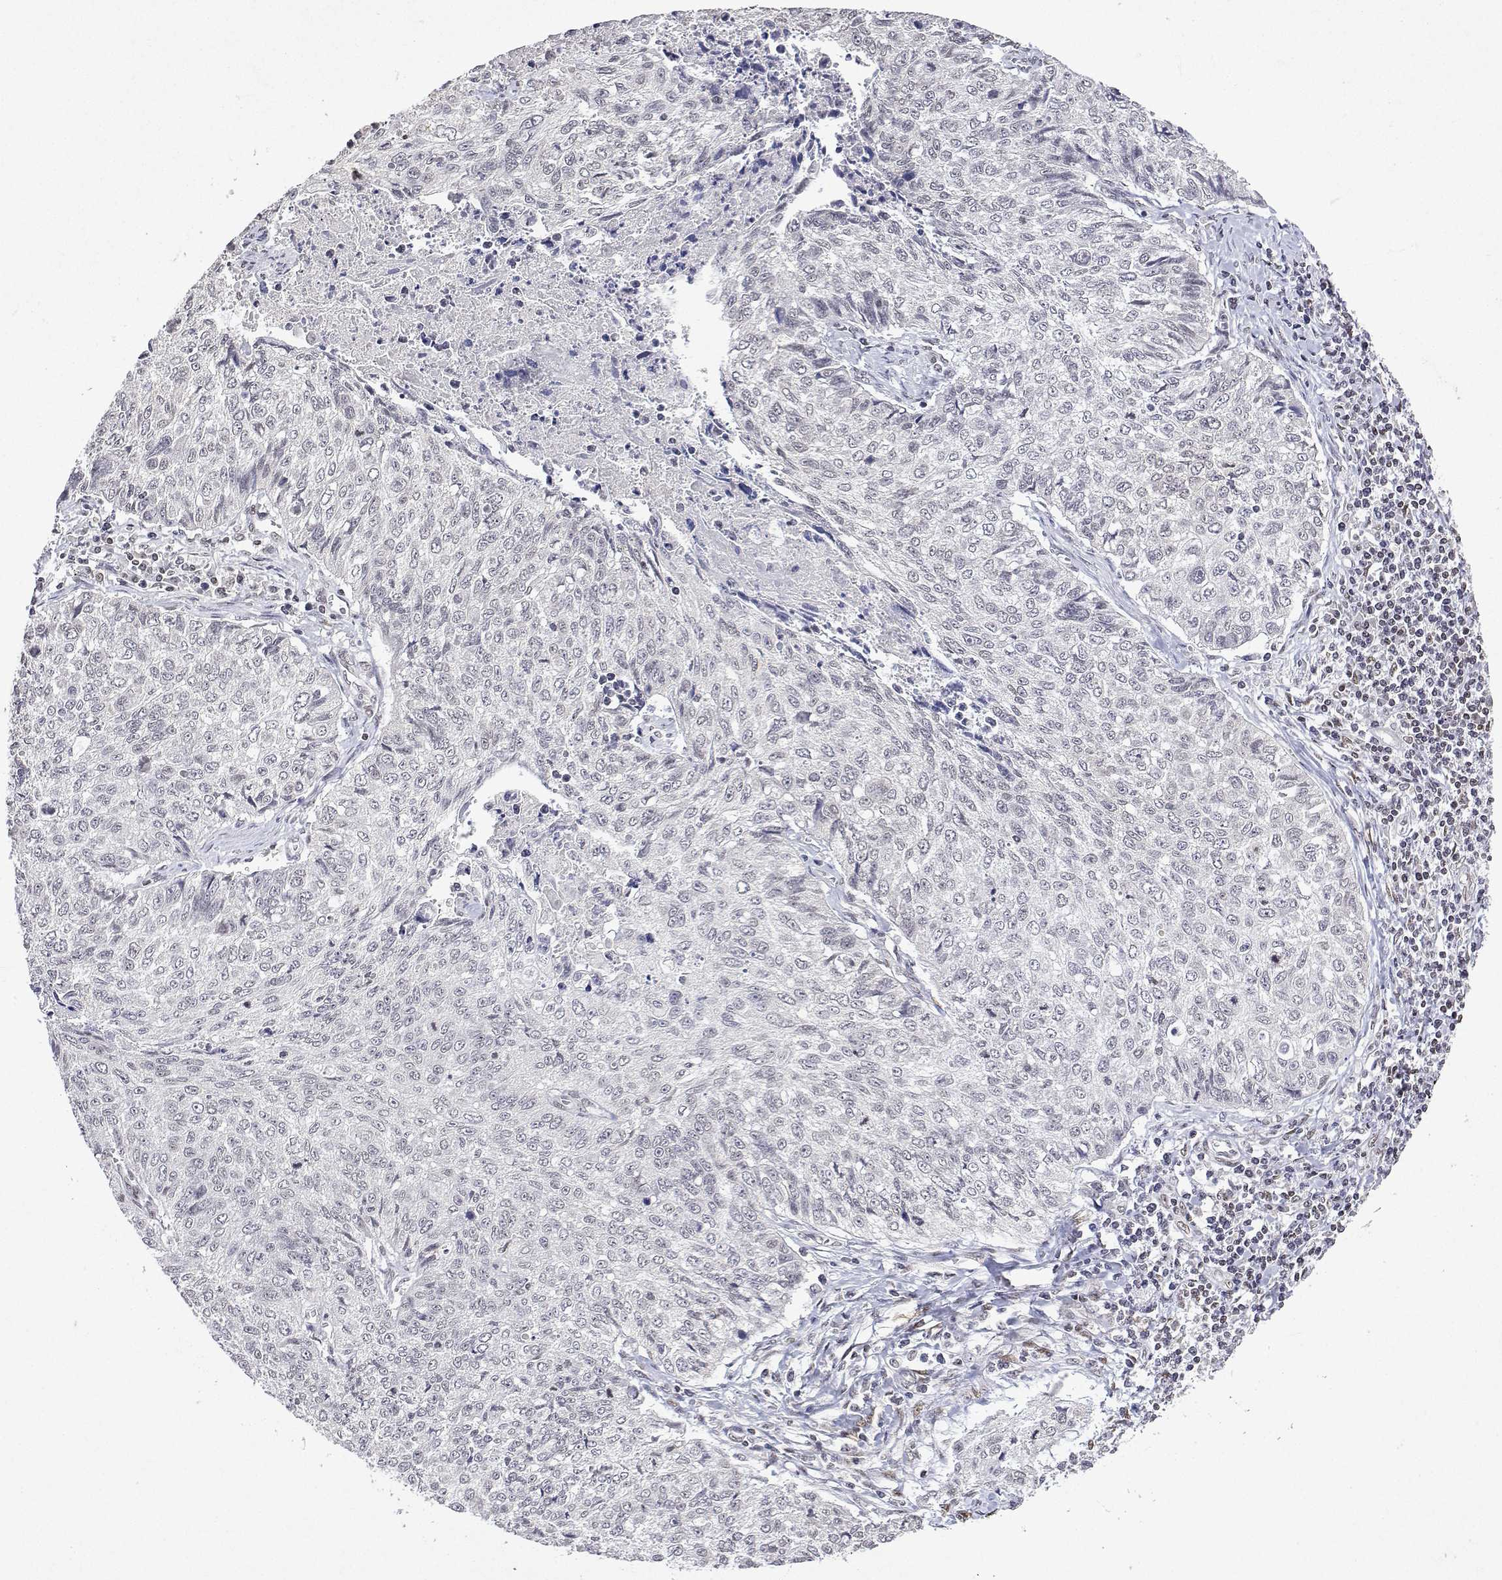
{"staining": {"intensity": "negative", "quantity": "none", "location": "none"}, "tissue": "lung cancer", "cell_type": "Tumor cells", "image_type": "cancer", "snomed": [{"axis": "morphology", "description": "Normal morphology"}, {"axis": "morphology", "description": "Aneuploidy"}, {"axis": "morphology", "description": "Squamous cell carcinoma, NOS"}, {"axis": "topography", "description": "Lymph node"}, {"axis": "topography", "description": "Lung"}], "caption": "A high-resolution micrograph shows immunohistochemistry (IHC) staining of lung cancer, which shows no significant expression in tumor cells. Brightfield microscopy of immunohistochemistry (IHC) stained with DAB (brown) and hematoxylin (blue), captured at high magnification.", "gene": "XPC", "patient": {"sex": "female", "age": 76}}